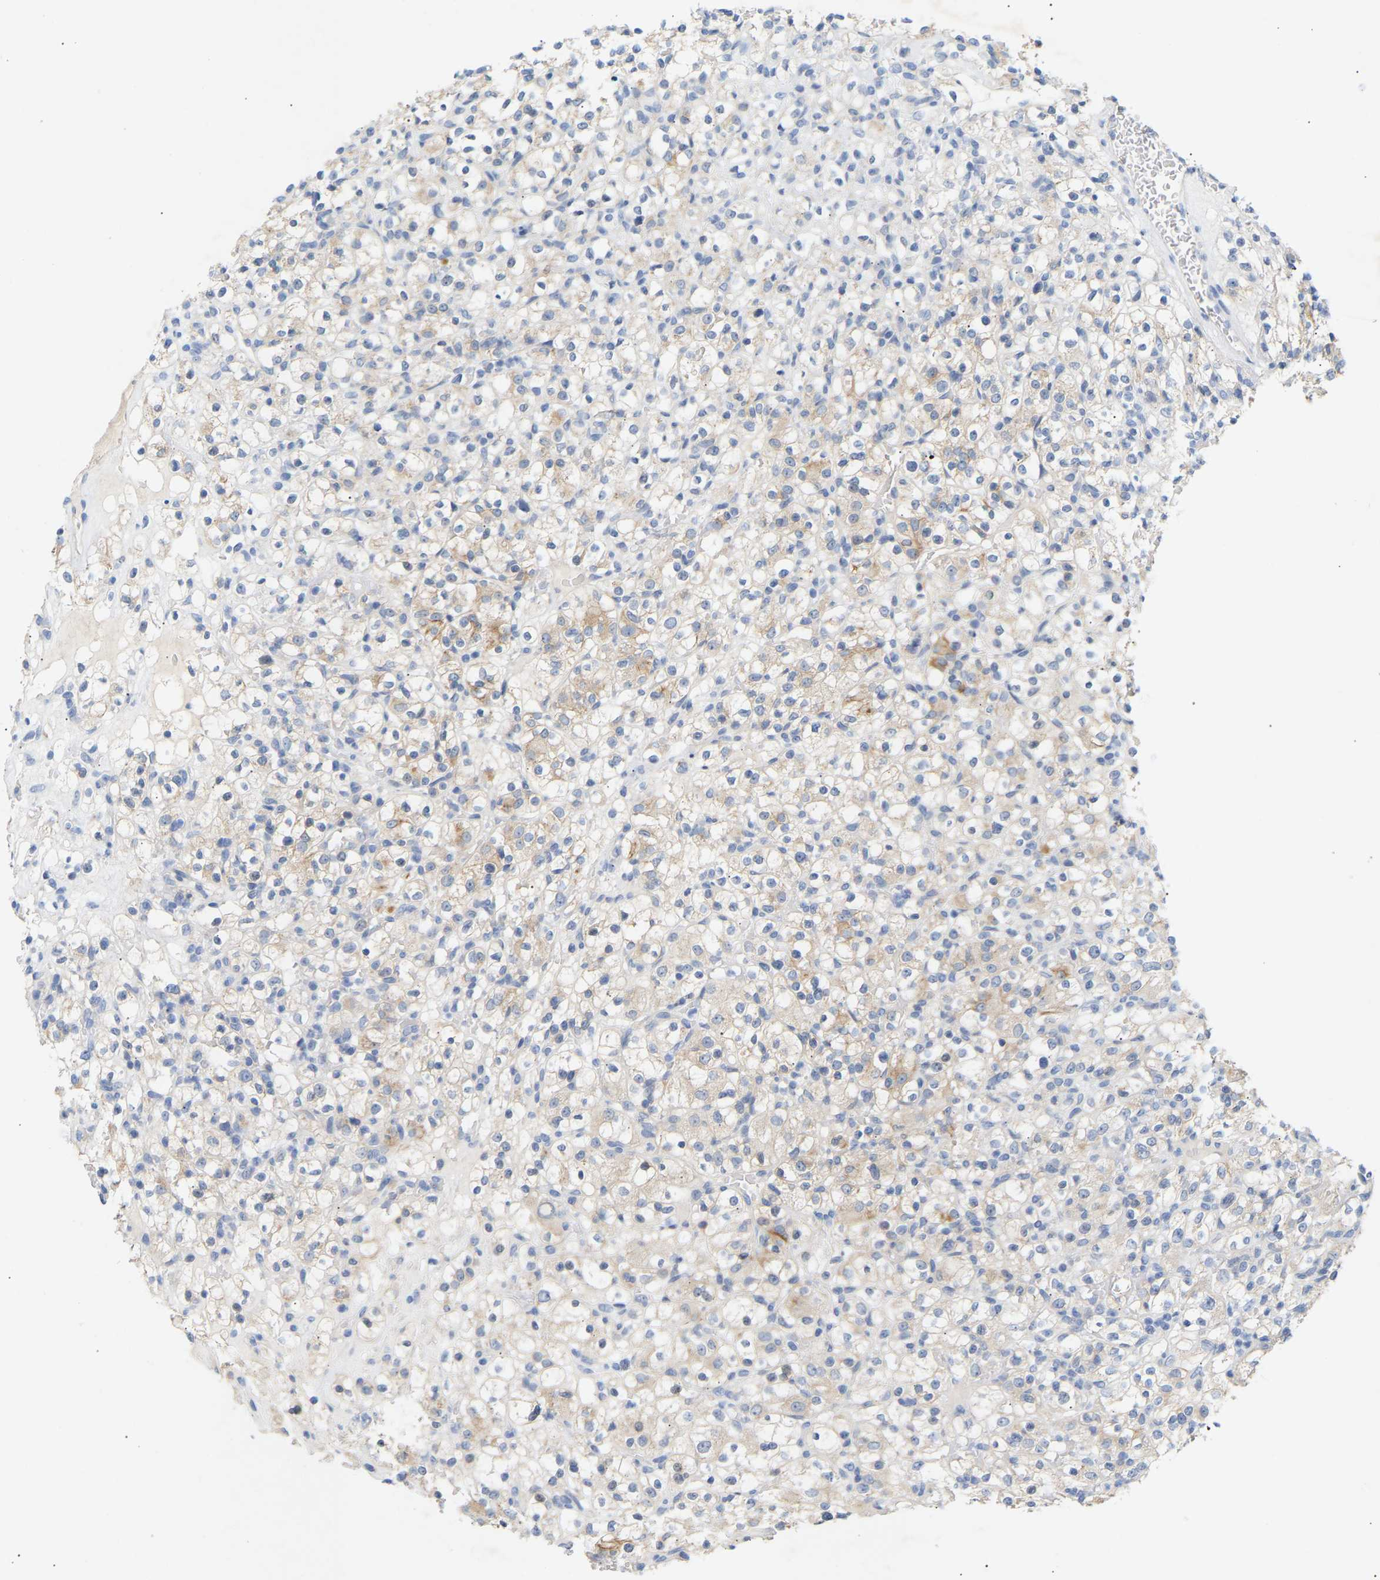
{"staining": {"intensity": "weak", "quantity": "<25%", "location": "cytoplasmic/membranous"}, "tissue": "renal cancer", "cell_type": "Tumor cells", "image_type": "cancer", "snomed": [{"axis": "morphology", "description": "Normal tissue, NOS"}, {"axis": "morphology", "description": "Adenocarcinoma, NOS"}, {"axis": "topography", "description": "Kidney"}], "caption": "Tumor cells are negative for protein expression in human renal cancer.", "gene": "PEX1", "patient": {"sex": "female", "age": 72}}